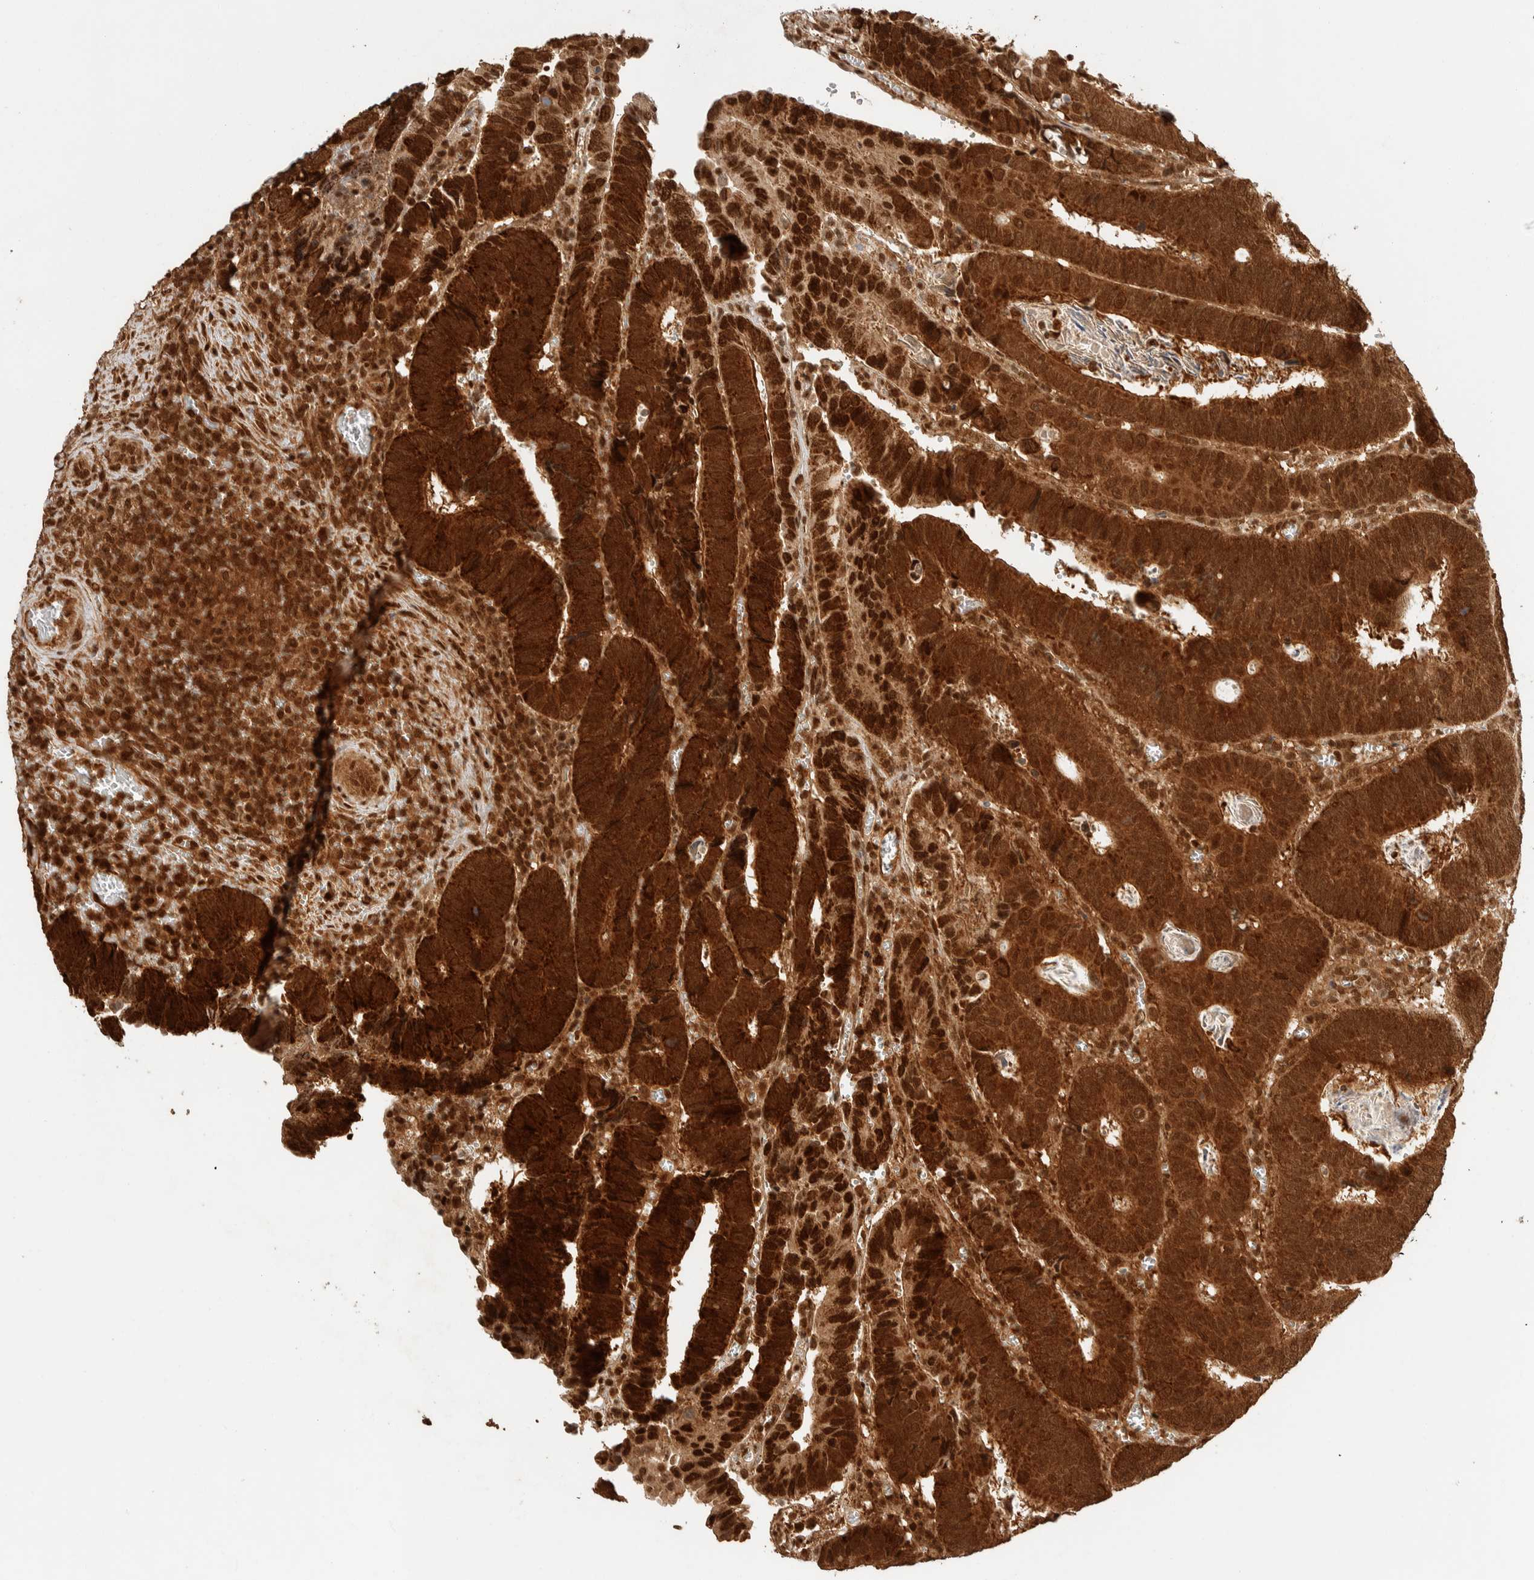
{"staining": {"intensity": "strong", "quantity": ">75%", "location": "cytoplasmic/membranous,nuclear"}, "tissue": "colorectal cancer", "cell_type": "Tumor cells", "image_type": "cancer", "snomed": [{"axis": "morphology", "description": "Inflammation, NOS"}, {"axis": "morphology", "description": "Adenocarcinoma, NOS"}, {"axis": "topography", "description": "Colon"}], "caption": "An image of adenocarcinoma (colorectal) stained for a protein exhibits strong cytoplasmic/membranous and nuclear brown staining in tumor cells.", "gene": "ZBTB2", "patient": {"sex": "male", "age": 72}}